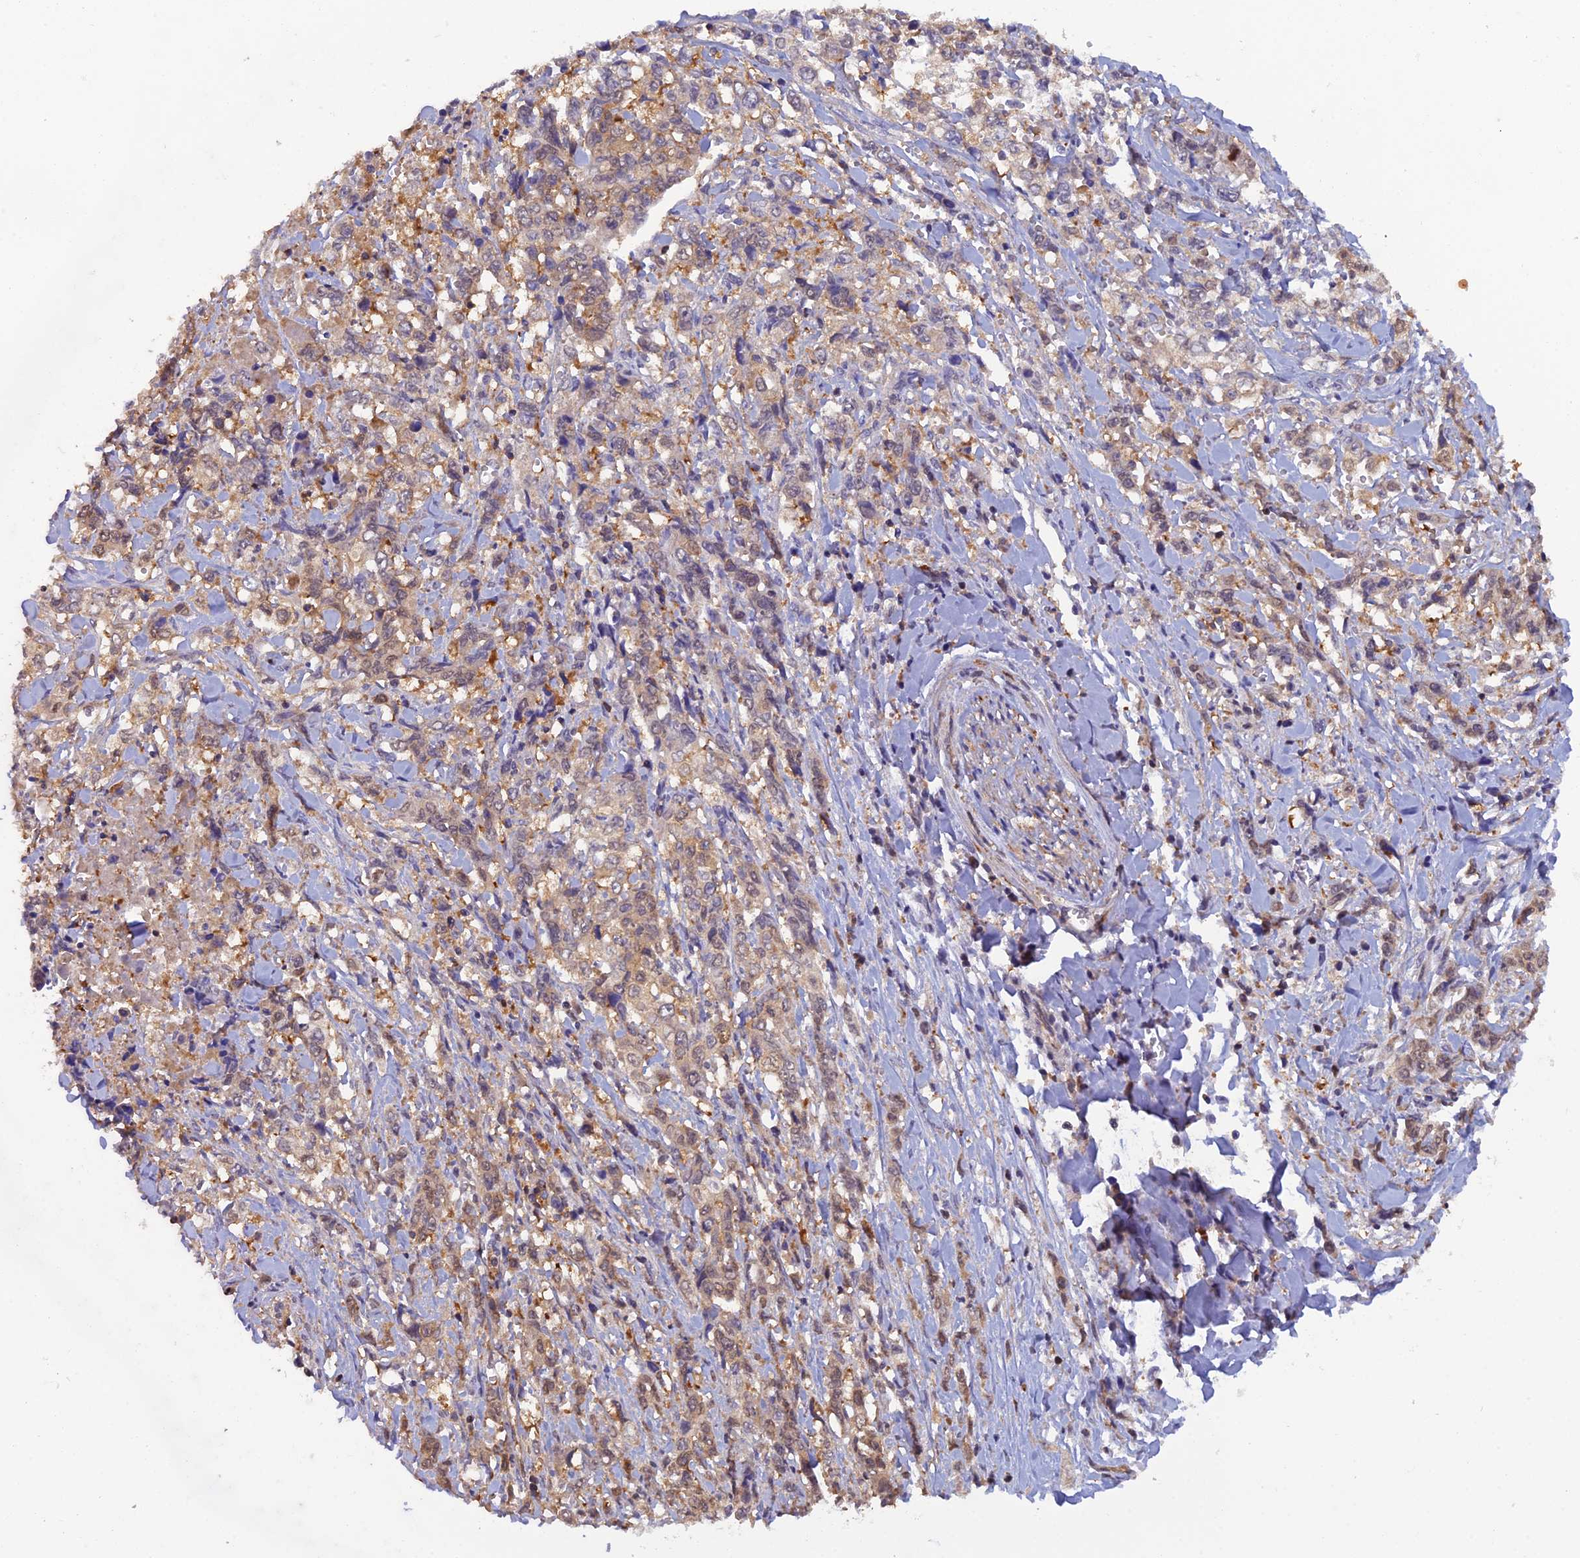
{"staining": {"intensity": "weak", "quantity": "25%-75%", "location": "nuclear"}, "tissue": "stomach cancer", "cell_type": "Tumor cells", "image_type": "cancer", "snomed": [{"axis": "morphology", "description": "Adenocarcinoma, NOS"}, {"axis": "topography", "description": "Stomach, upper"}], "caption": "Stomach cancer was stained to show a protein in brown. There is low levels of weak nuclear positivity in about 25%-75% of tumor cells. The staining is performed using DAB brown chromogen to label protein expression. The nuclei are counter-stained blue using hematoxylin.", "gene": "HINT1", "patient": {"sex": "male", "age": 62}}